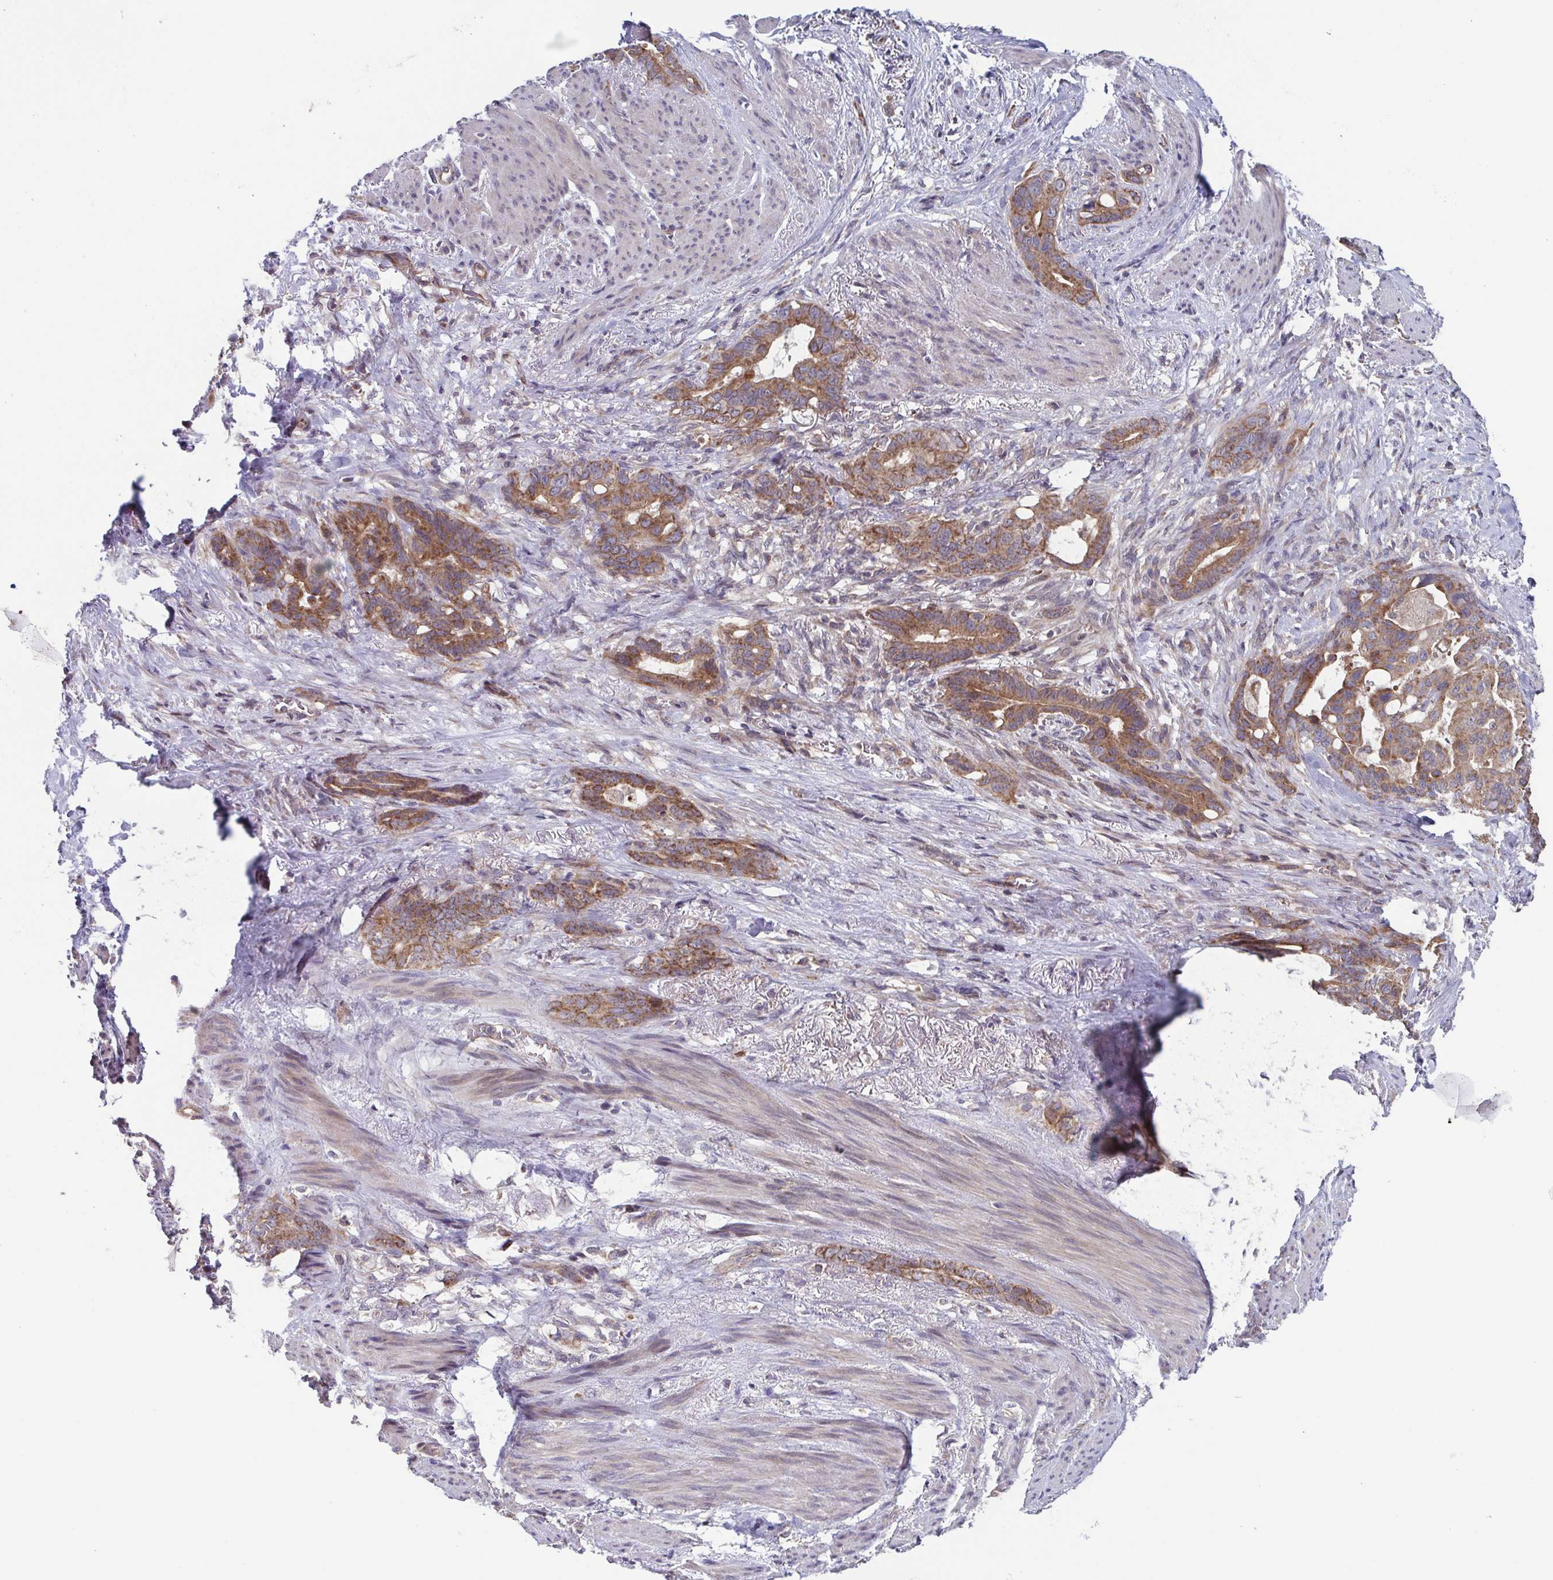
{"staining": {"intensity": "moderate", "quantity": ">75%", "location": "cytoplasmic/membranous"}, "tissue": "stomach cancer", "cell_type": "Tumor cells", "image_type": "cancer", "snomed": [{"axis": "morphology", "description": "Normal tissue, NOS"}, {"axis": "morphology", "description": "Adenocarcinoma, NOS"}, {"axis": "topography", "description": "Esophagus"}, {"axis": "topography", "description": "Stomach, upper"}], "caption": "Adenocarcinoma (stomach) tissue reveals moderate cytoplasmic/membranous expression in about >75% of tumor cells", "gene": "TTC19", "patient": {"sex": "male", "age": 62}}